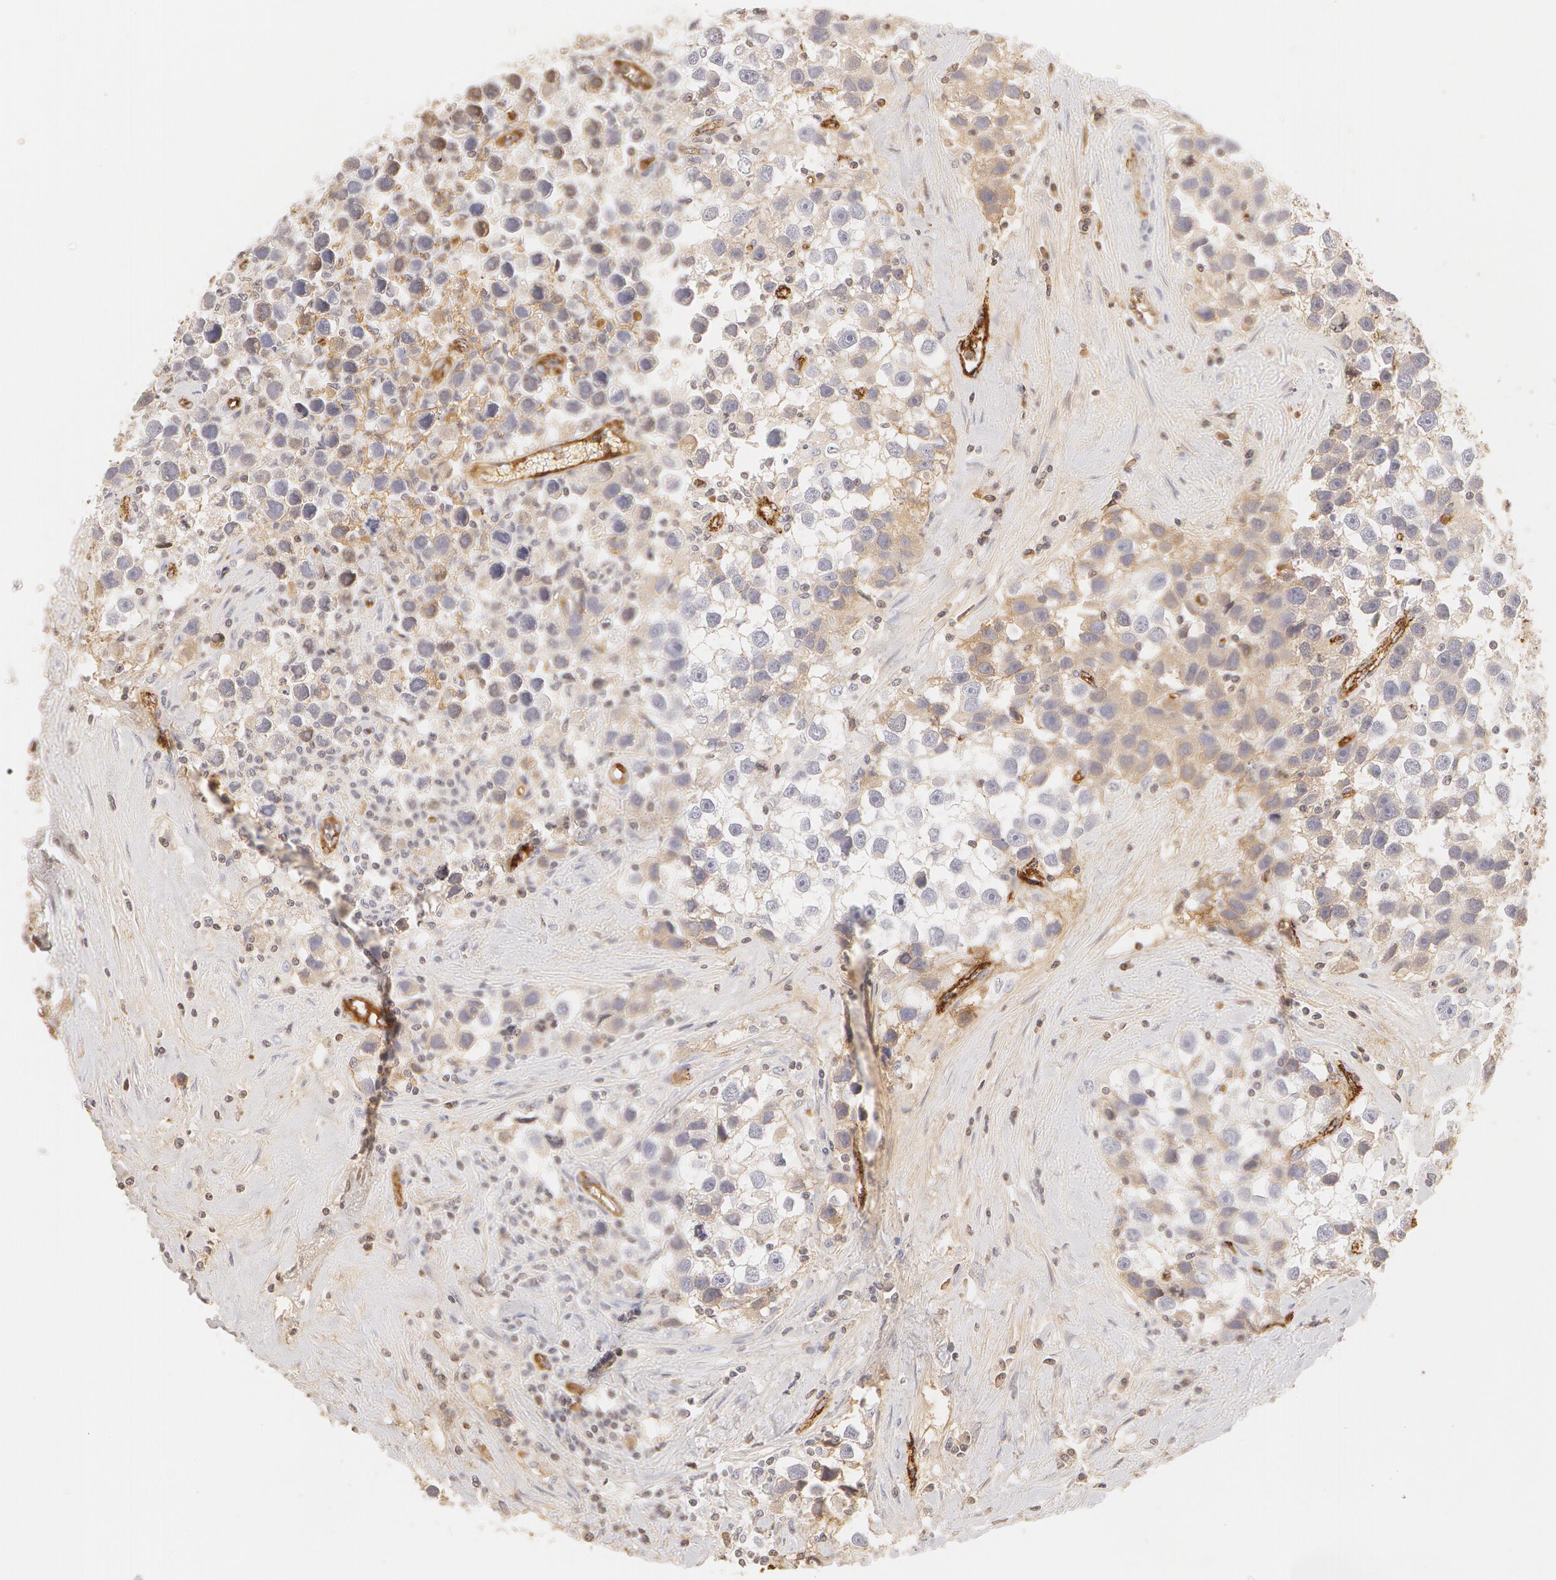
{"staining": {"intensity": "weak", "quantity": "<25%", "location": "cytoplasmic/membranous"}, "tissue": "testis cancer", "cell_type": "Tumor cells", "image_type": "cancer", "snomed": [{"axis": "morphology", "description": "Seminoma, NOS"}, {"axis": "topography", "description": "Testis"}], "caption": "There is no significant expression in tumor cells of testis seminoma.", "gene": "VWF", "patient": {"sex": "male", "age": 43}}